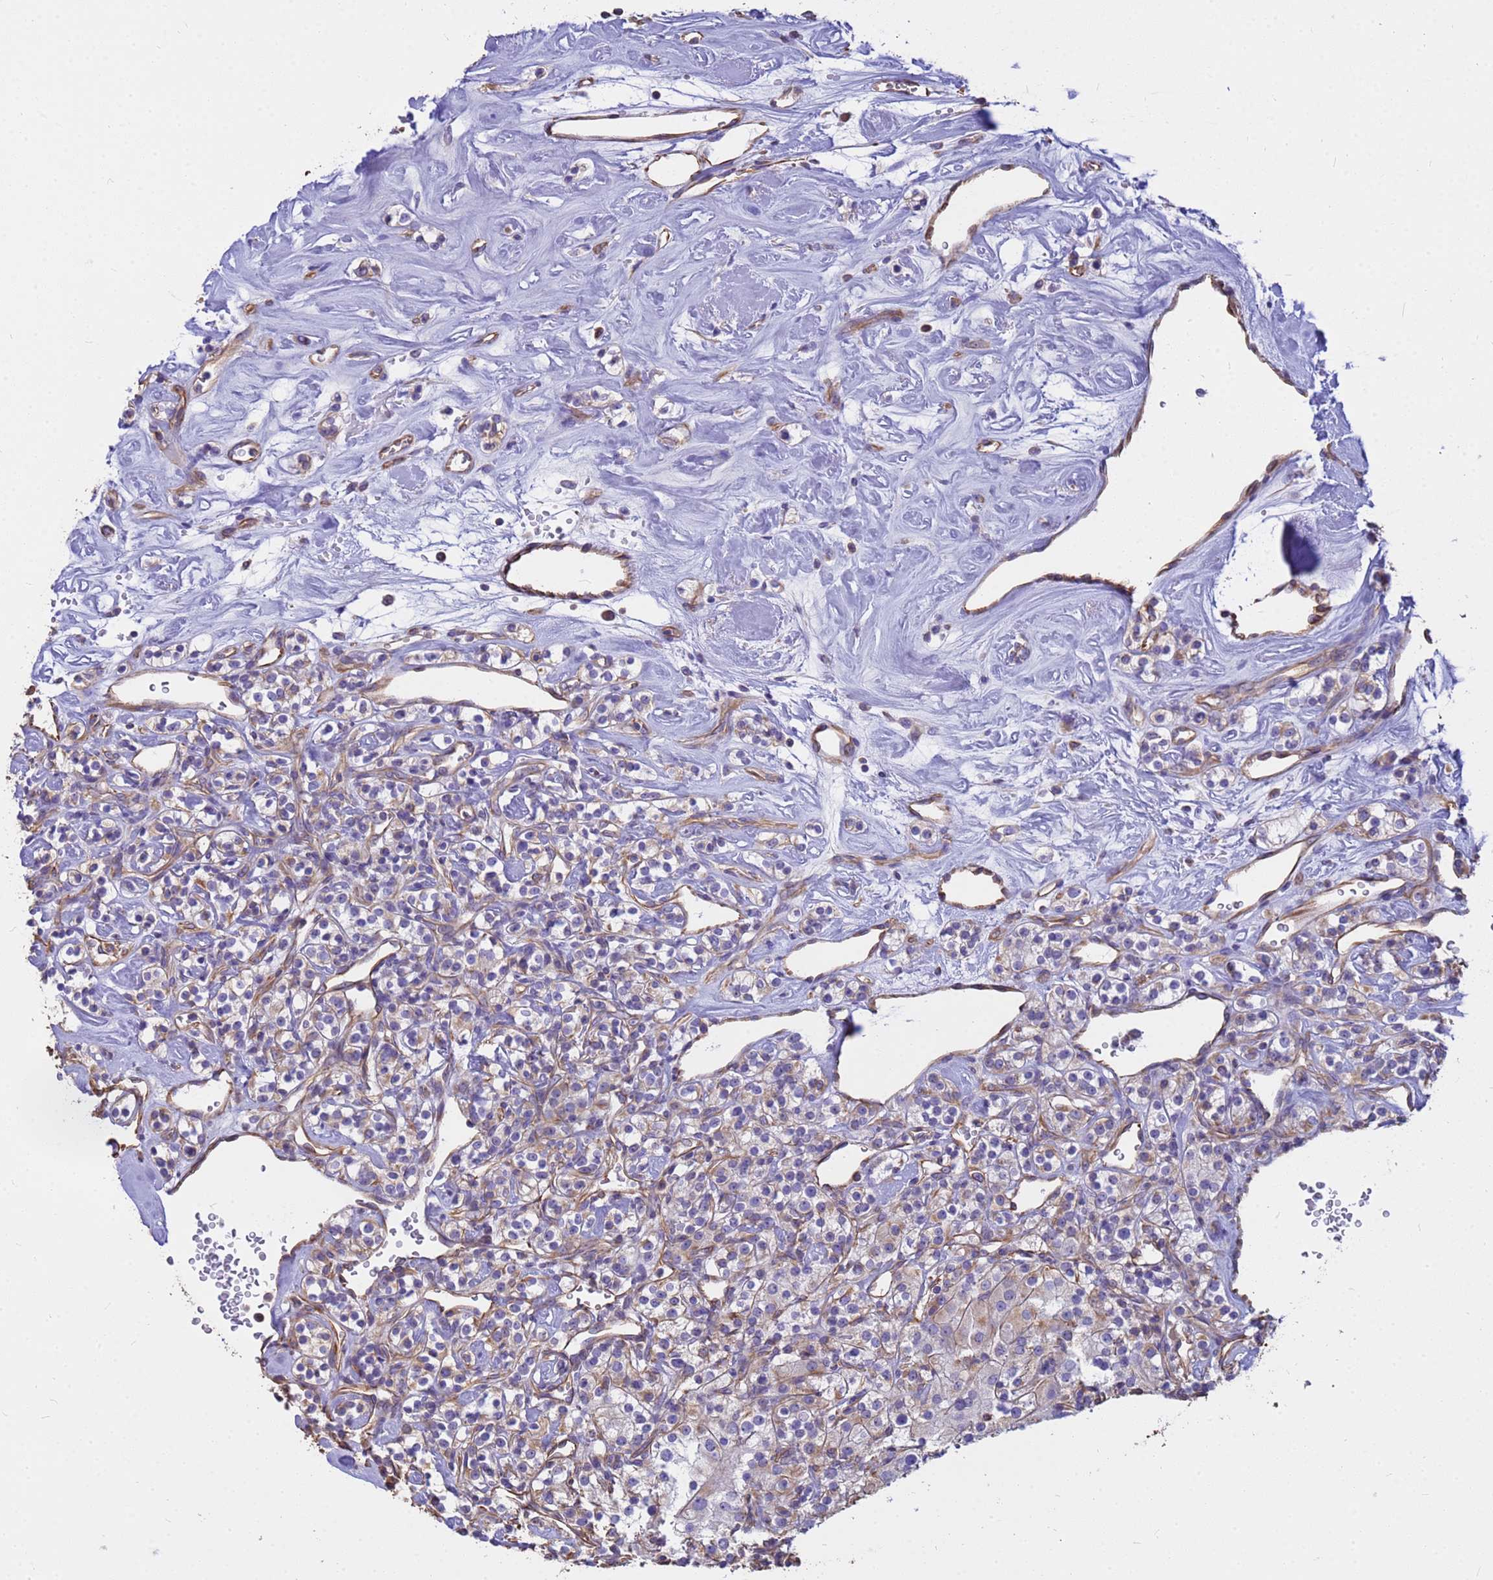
{"staining": {"intensity": "weak", "quantity": "25%-75%", "location": "cytoplasmic/membranous"}, "tissue": "renal cancer", "cell_type": "Tumor cells", "image_type": "cancer", "snomed": [{"axis": "morphology", "description": "Adenocarcinoma, NOS"}, {"axis": "topography", "description": "Kidney"}], "caption": "Renal cancer (adenocarcinoma) stained with DAB (3,3'-diaminobenzidine) immunohistochemistry exhibits low levels of weak cytoplasmic/membranous expression in about 25%-75% of tumor cells.", "gene": "TCEAL3", "patient": {"sex": "male", "age": 77}}